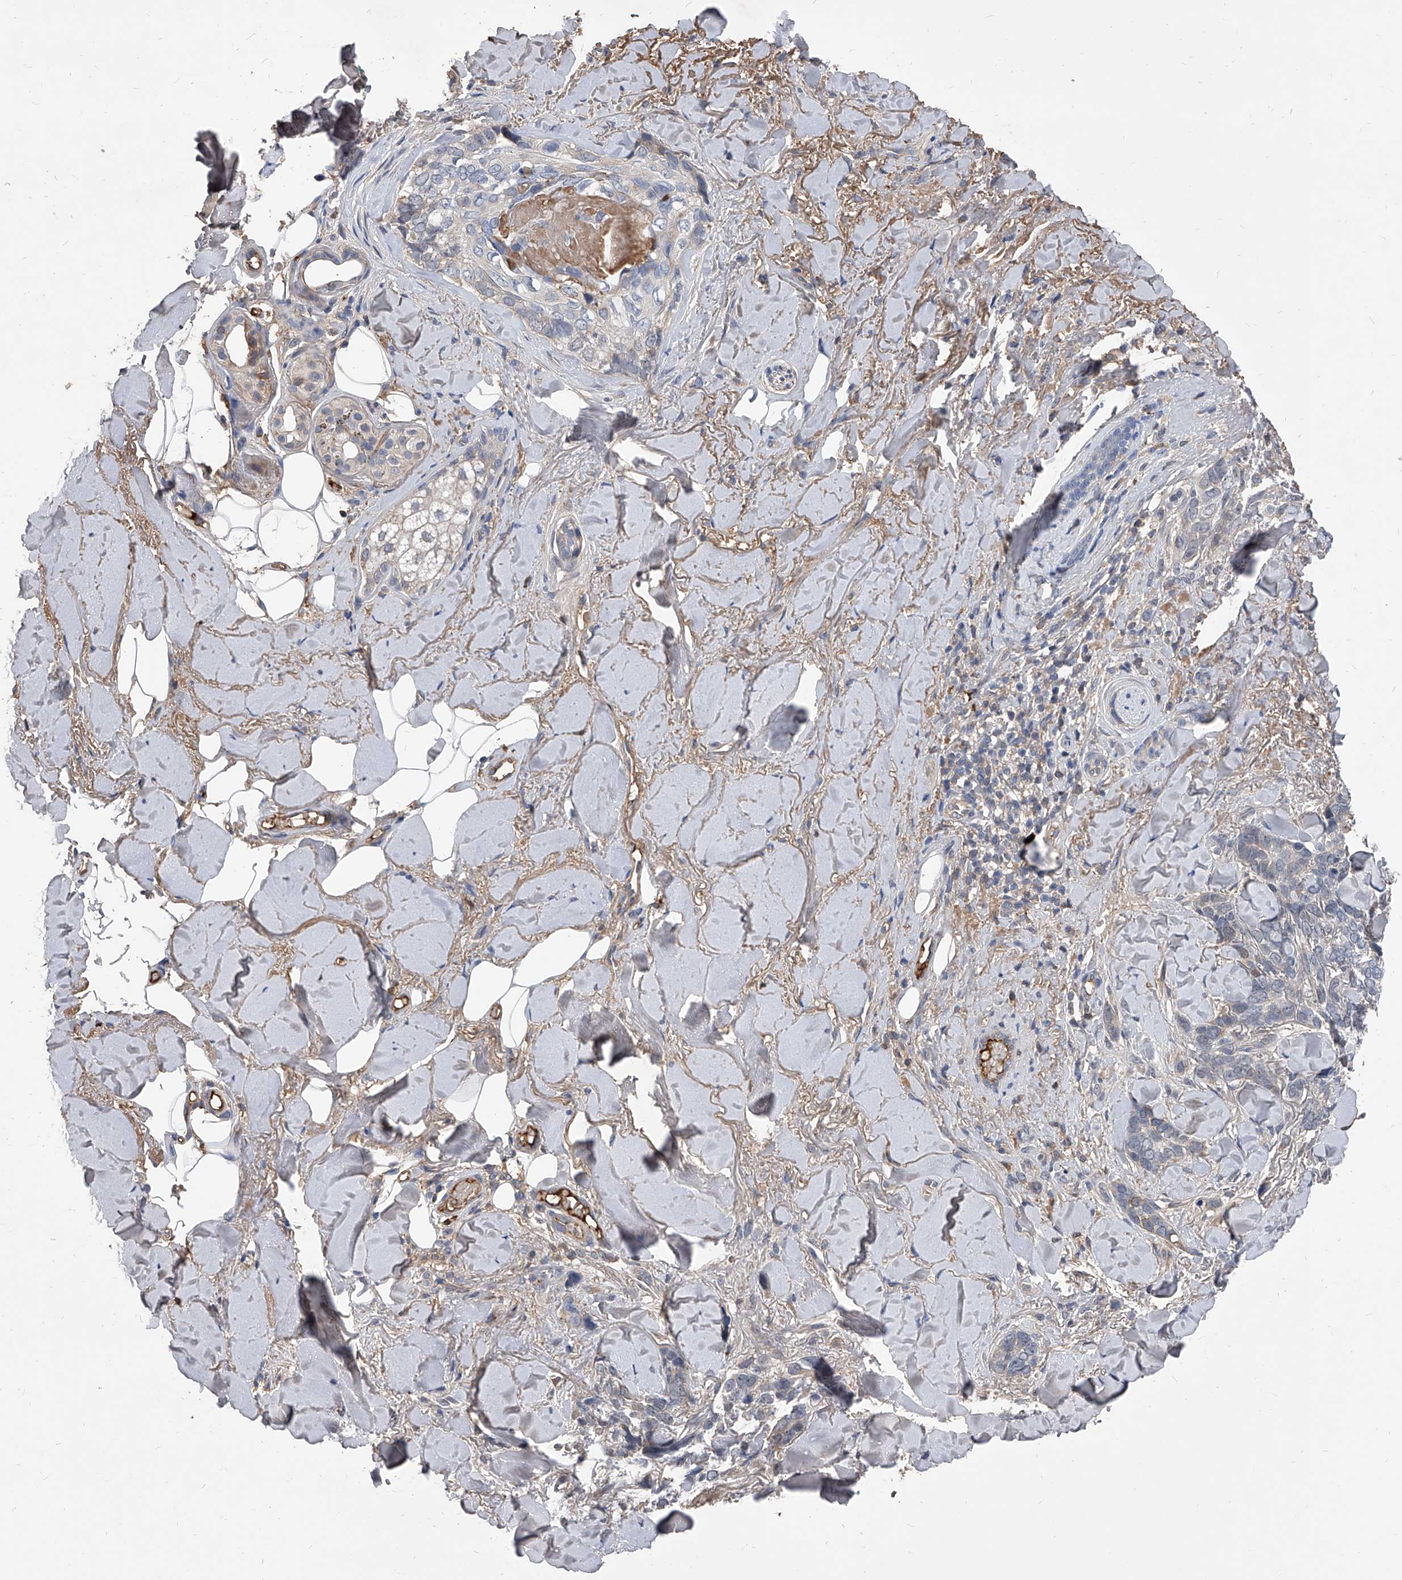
{"staining": {"intensity": "negative", "quantity": "none", "location": "none"}, "tissue": "skin cancer", "cell_type": "Tumor cells", "image_type": "cancer", "snomed": [{"axis": "morphology", "description": "Basal cell carcinoma"}, {"axis": "topography", "description": "Skin"}], "caption": "Immunohistochemistry (IHC) image of neoplastic tissue: human skin cancer stained with DAB reveals no significant protein positivity in tumor cells.", "gene": "ZNF25", "patient": {"sex": "female", "age": 82}}